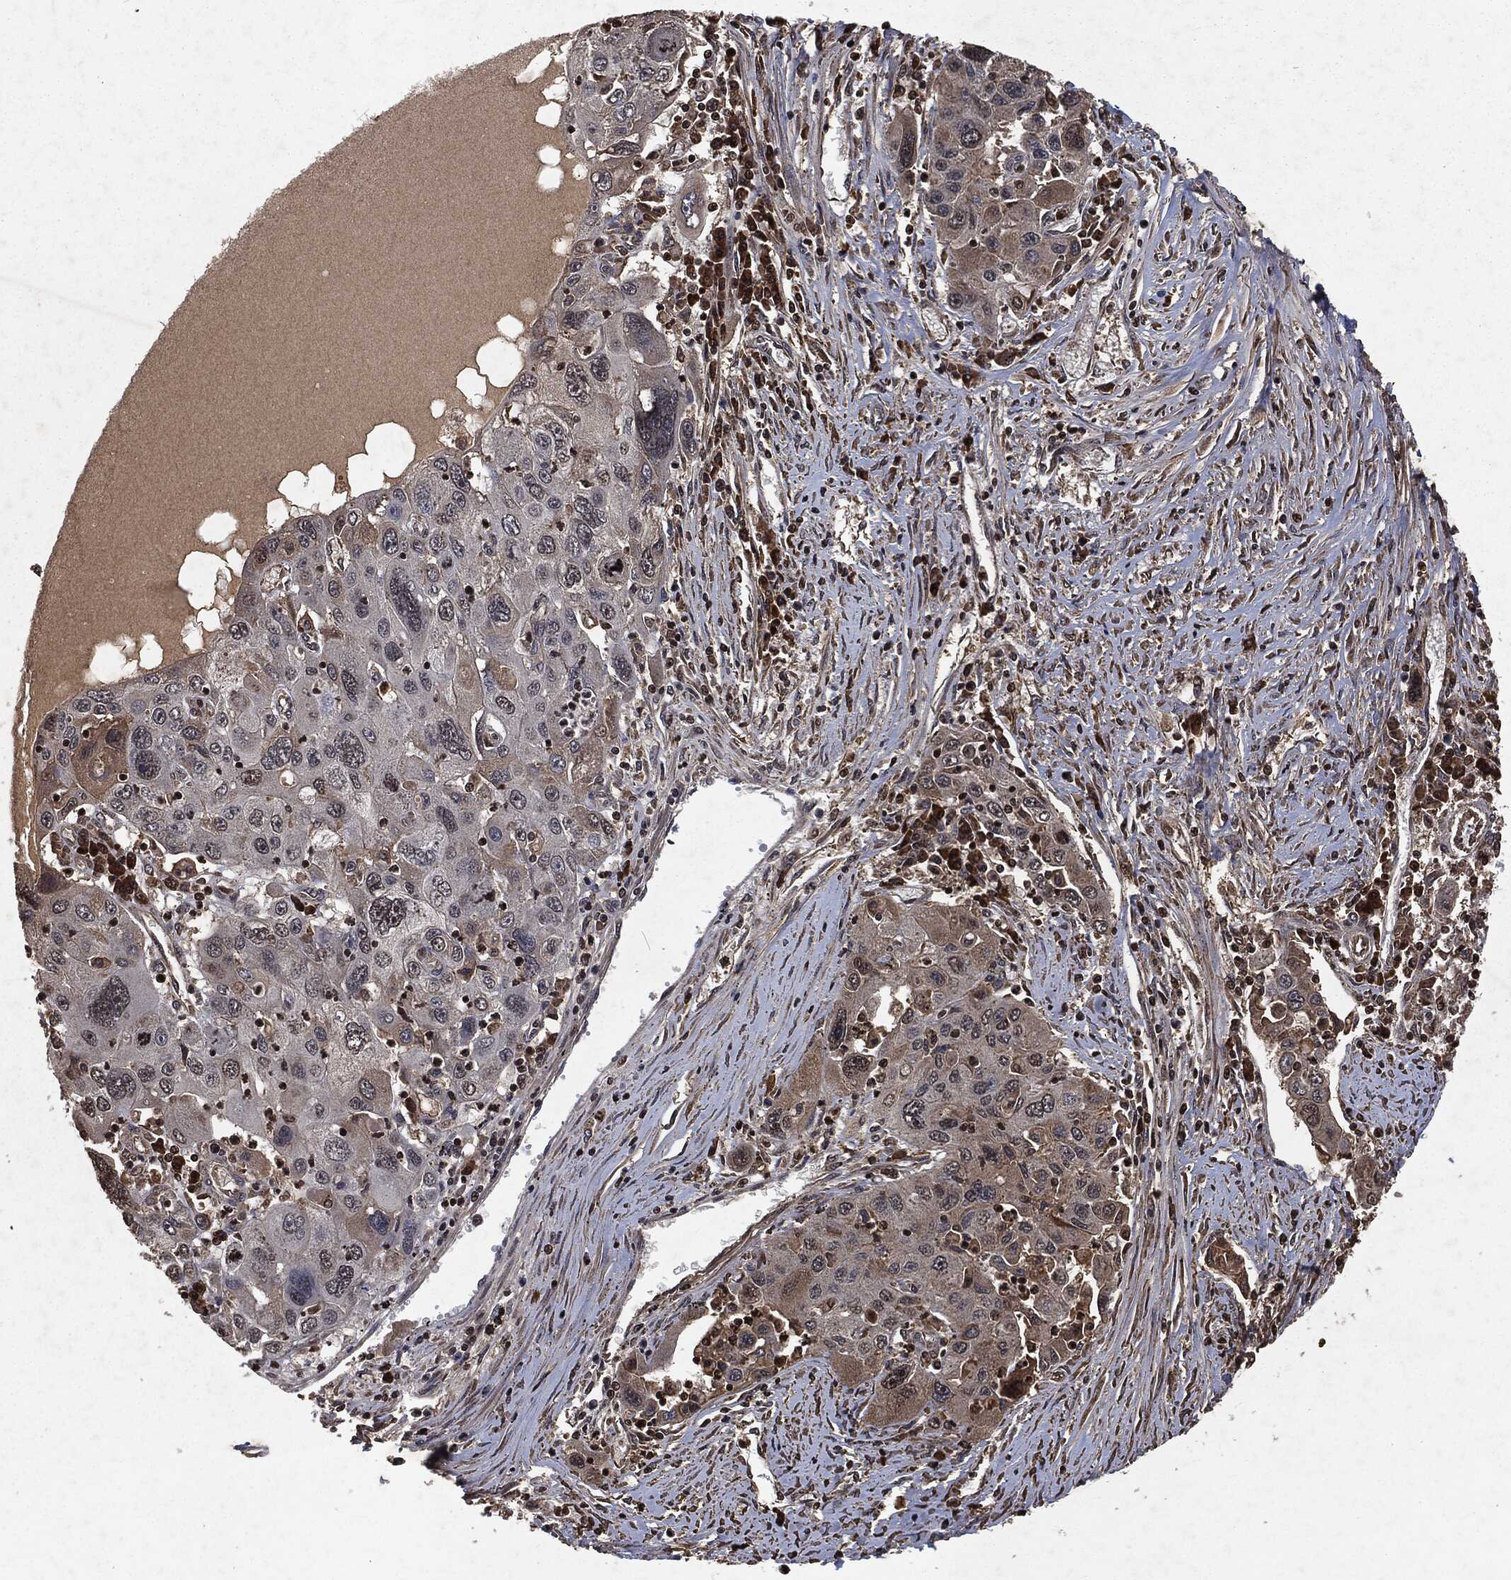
{"staining": {"intensity": "weak", "quantity": "25%-75%", "location": "cytoplasmic/membranous"}, "tissue": "stomach cancer", "cell_type": "Tumor cells", "image_type": "cancer", "snomed": [{"axis": "morphology", "description": "Adenocarcinoma, NOS"}, {"axis": "topography", "description": "Stomach"}], "caption": "A histopathology image of human adenocarcinoma (stomach) stained for a protein demonstrates weak cytoplasmic/membranous brown staining in tumor cells.", "gene": "SNAI1", "patient": {"sex": "male", "age": 56}}